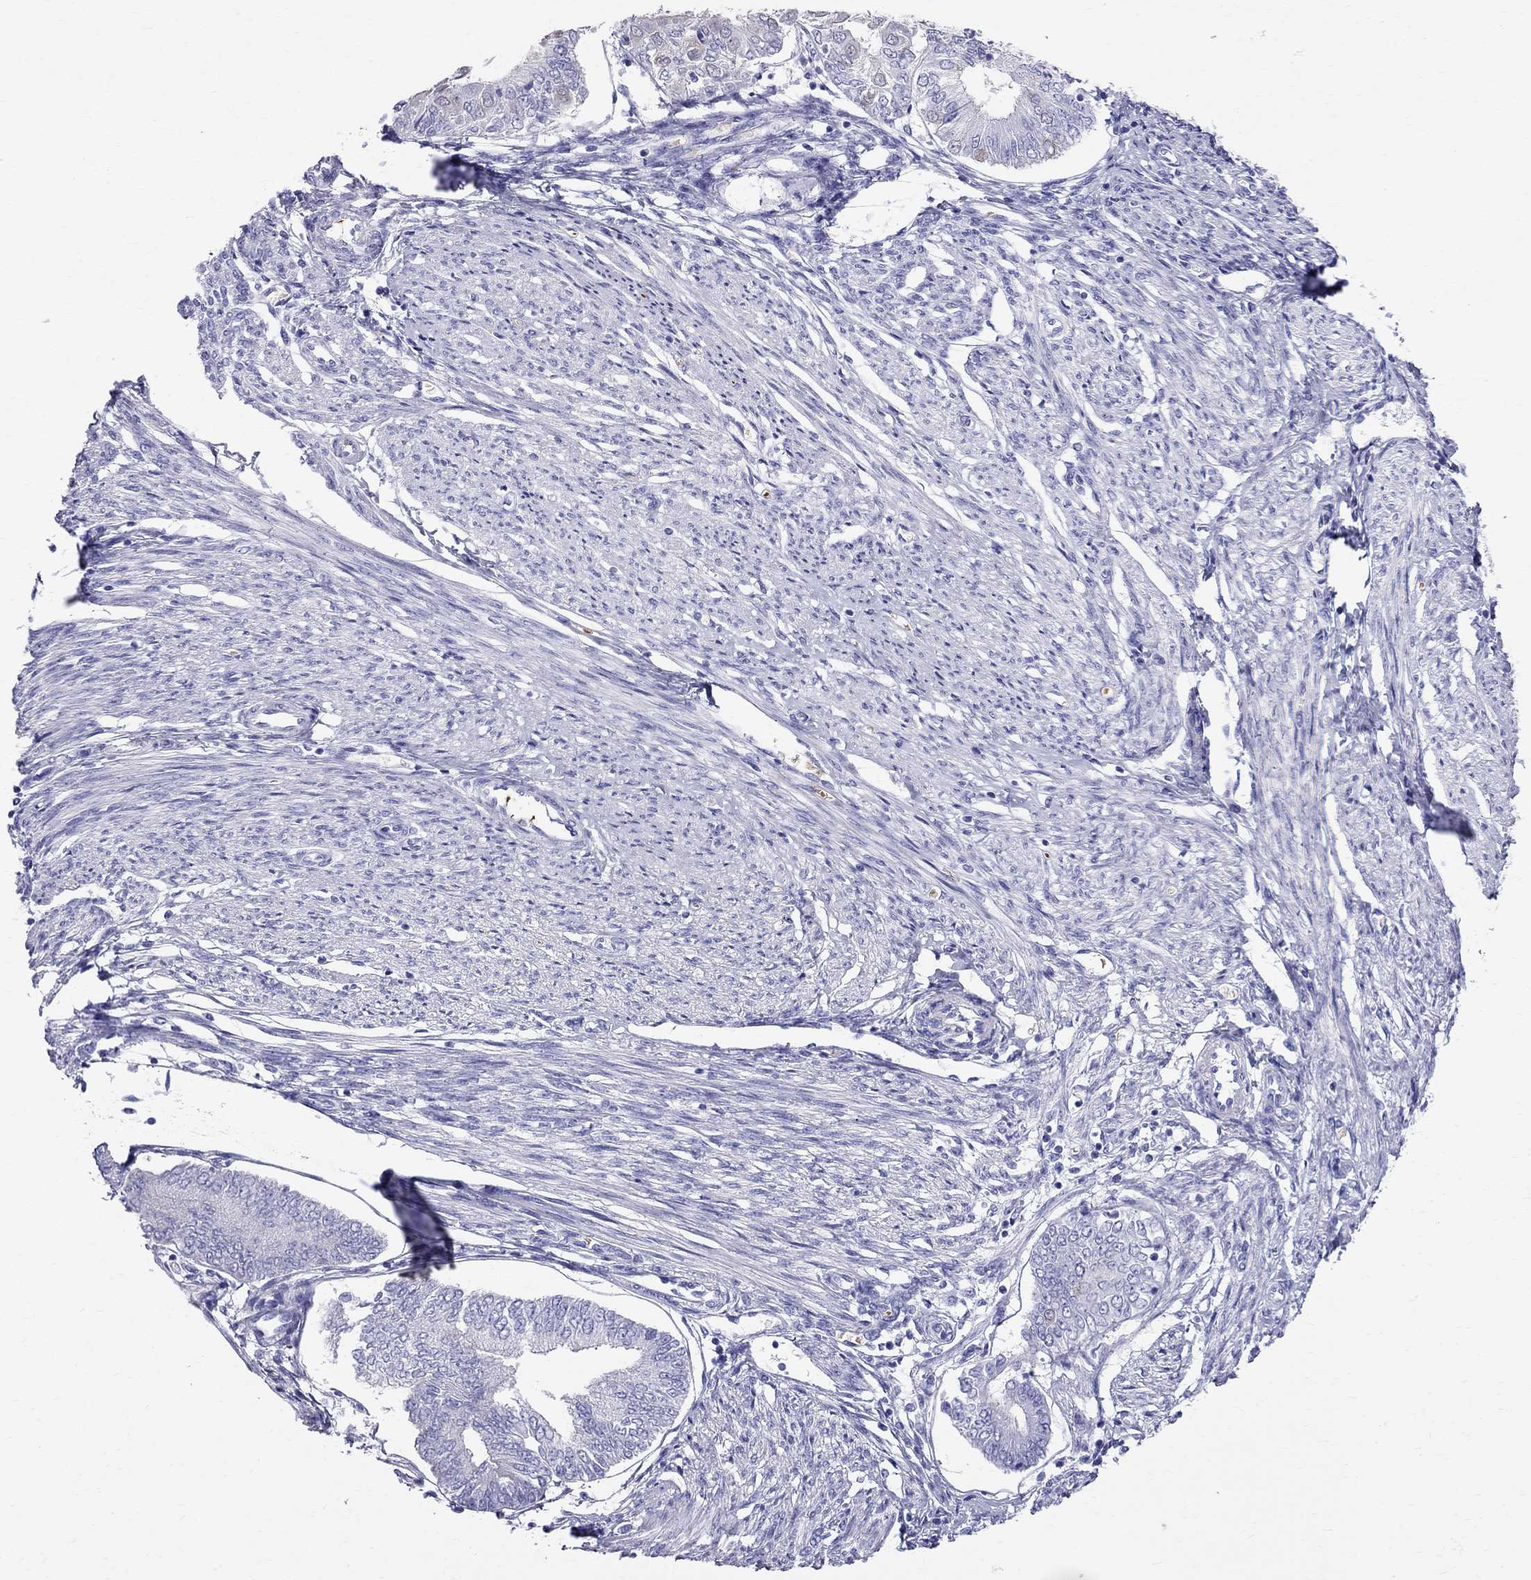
{"staining": {"intensity": "weak", "quantity": "<25%", "location": "cytoplasmic/membranous"}, "tissue": "endometrial cancer", "cell_type": "Tumor cells", "image_type": "cancer", "snomed": [{"axis": "morphology", "description": "Adenocarcinoma, NOS"}, {"axis": "topography", "description": "Endometrium"}], "caption": "This is a photomicrograph of immunohistochemistry (IHC) staining of endometrial cancer (adenocarcinoma), which shows no positivity in tumor cells.", "gene": "DNAAF6", "patient": {"sex": "female", "age": 68}}